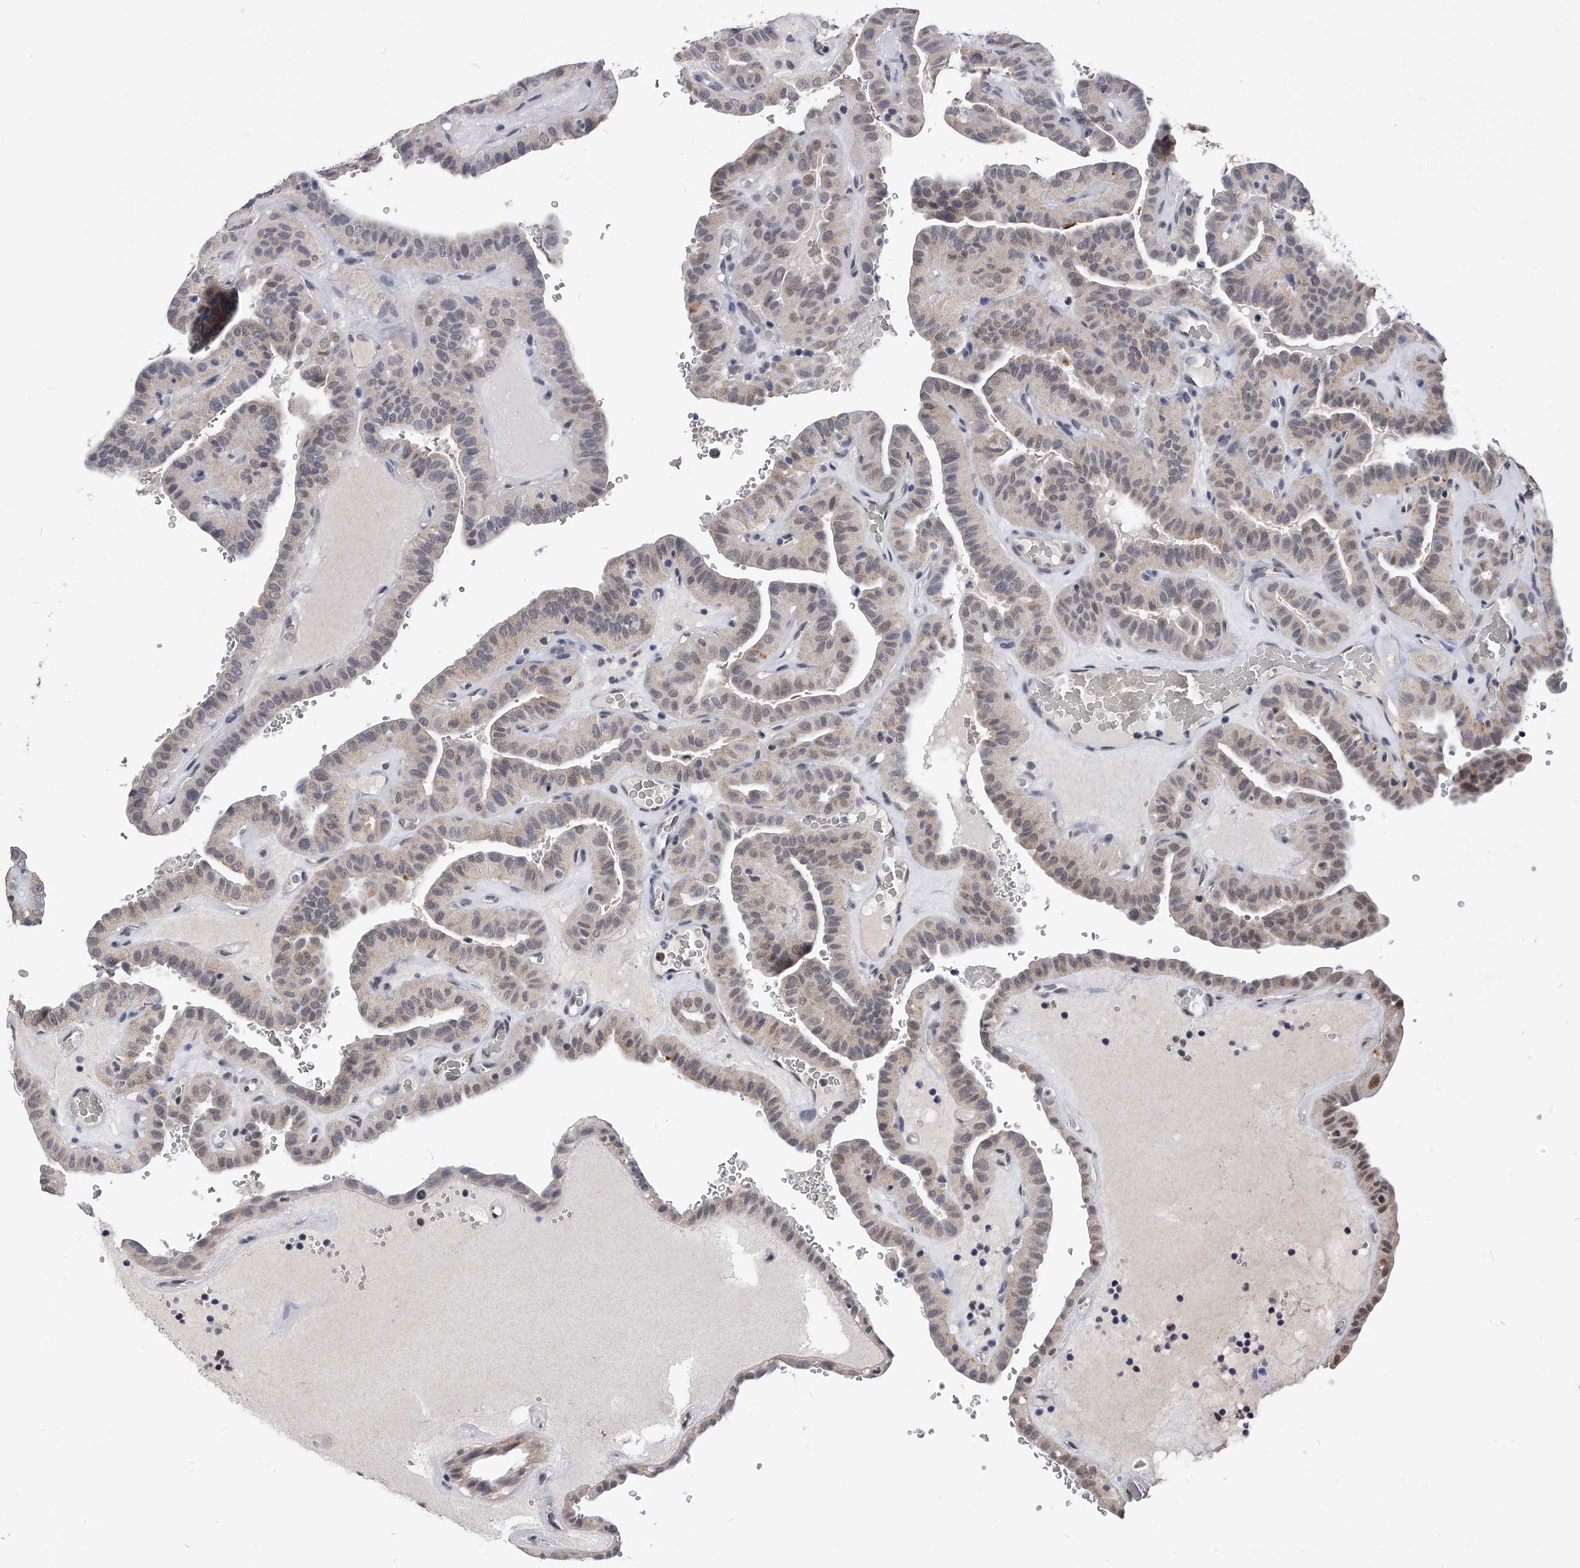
{"staining": {"intensity": "weak", "quantity": "25%-75%", "location": "cytoplasmic/membranous,nuclear"}, "tissue": "thyroid cancer", "cell_type": "Tumor cells", "image_type": "cancer", "snomed": [{"axis": "morphology", "description": "Papillary adenocarcinoma, NOS"}, {"axis": "topography", "description": "Thyroid gland"}], "caption": "Protein expression analysis of thyroid cancer (papillary adenocarcinoma) displays weak cytoplasmic/membranous and nuclear positivity in approximately 25%-75% of tumor cells.", "gene": "ZNF529", "patient": {"sex": "male", "age": 77}}